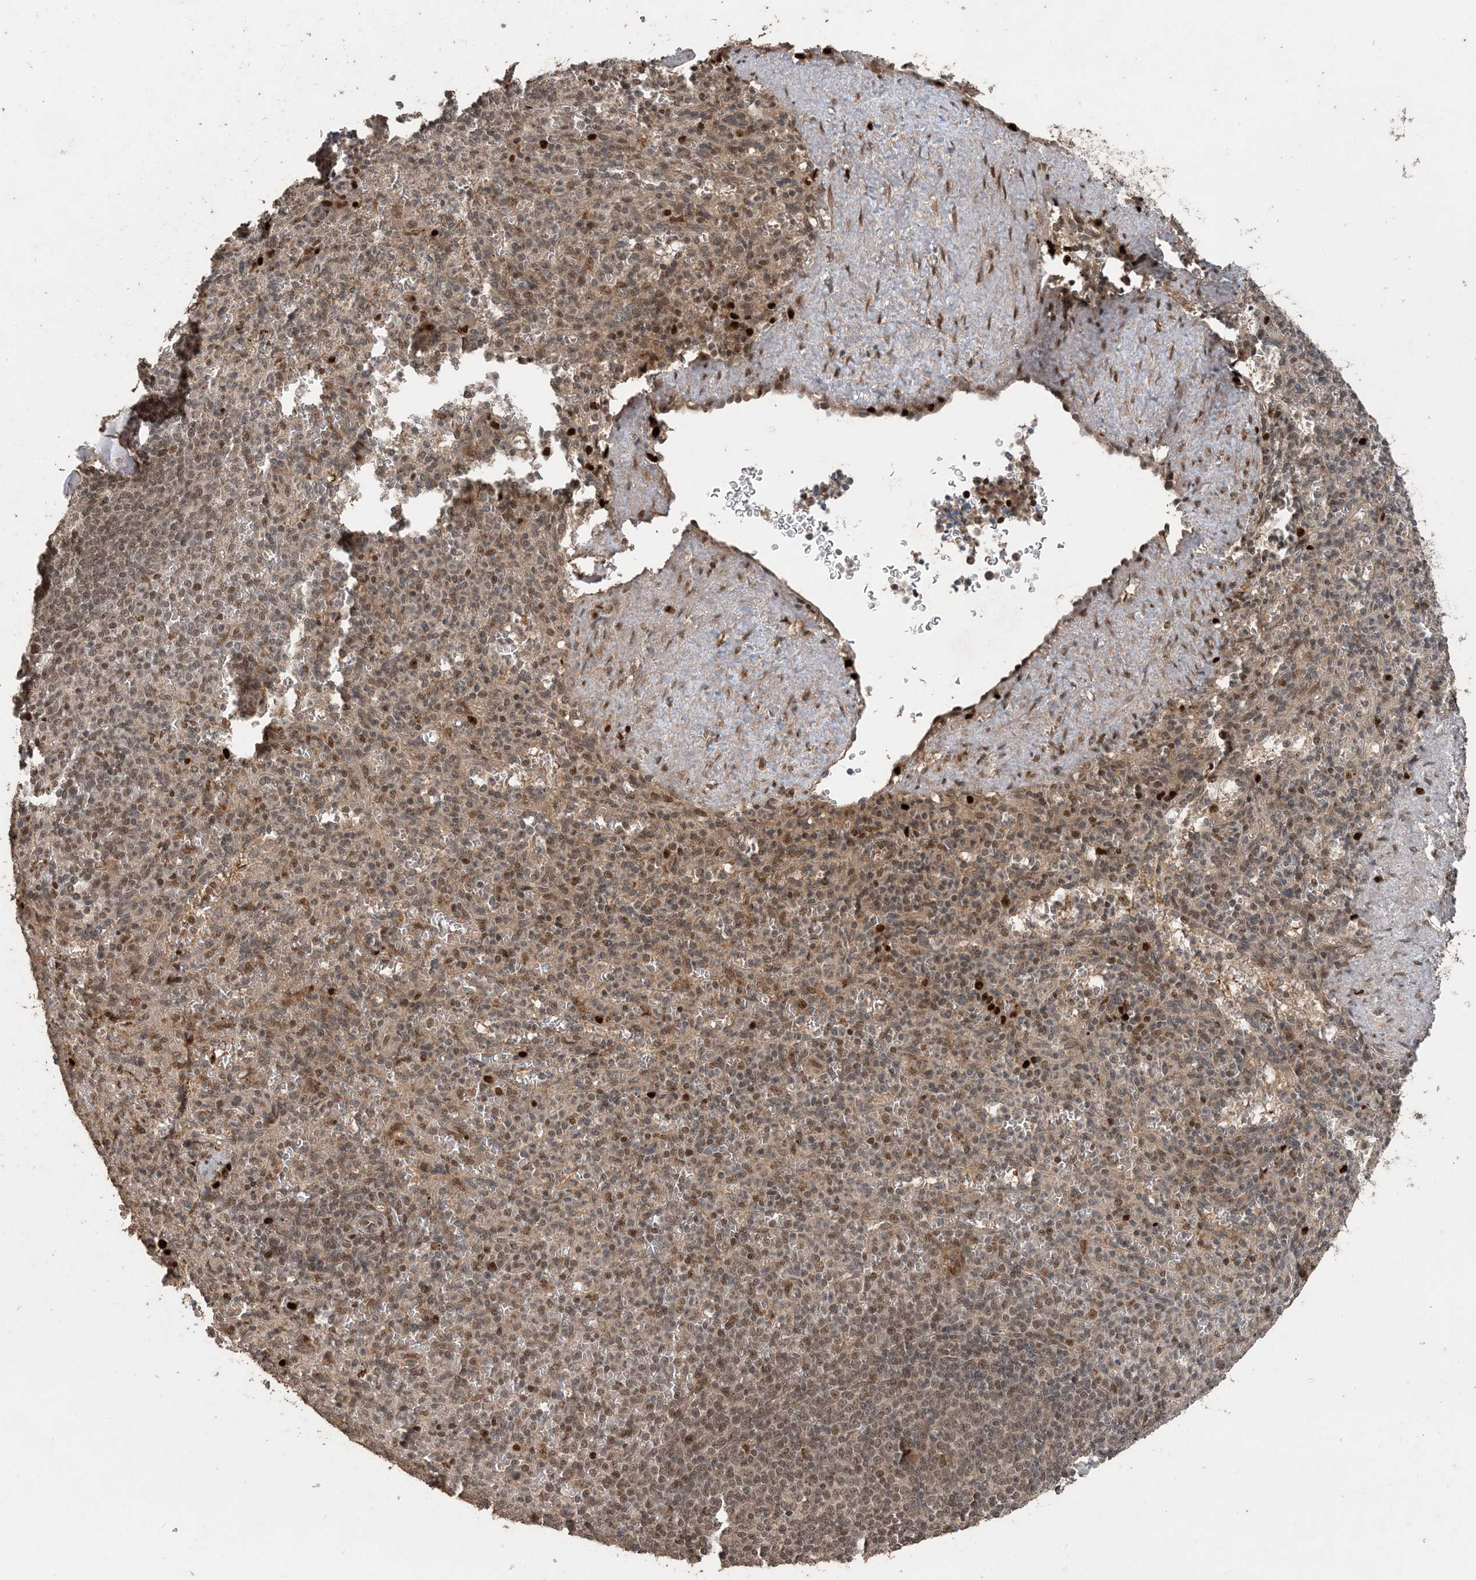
{"staining": {"intensity": "moderate", "quantity": "25%-75%", "location": "nuclear"}, "tissue": "spleen", "cell_type": "Cells in red pulp", "image_type": "normal", "snomed": [{"axis": "morphology", "description": "Normal tissue, NOS"}, {"axis": "topography", "description": "Spleen"}], "caption": "Cells in red pulp display medium levels of moderate nuclear staining in about 25%-75% of cells in benign human spleen.", "gene": "ATP13A2", "patient": {"sex": "female", "age": 74}}